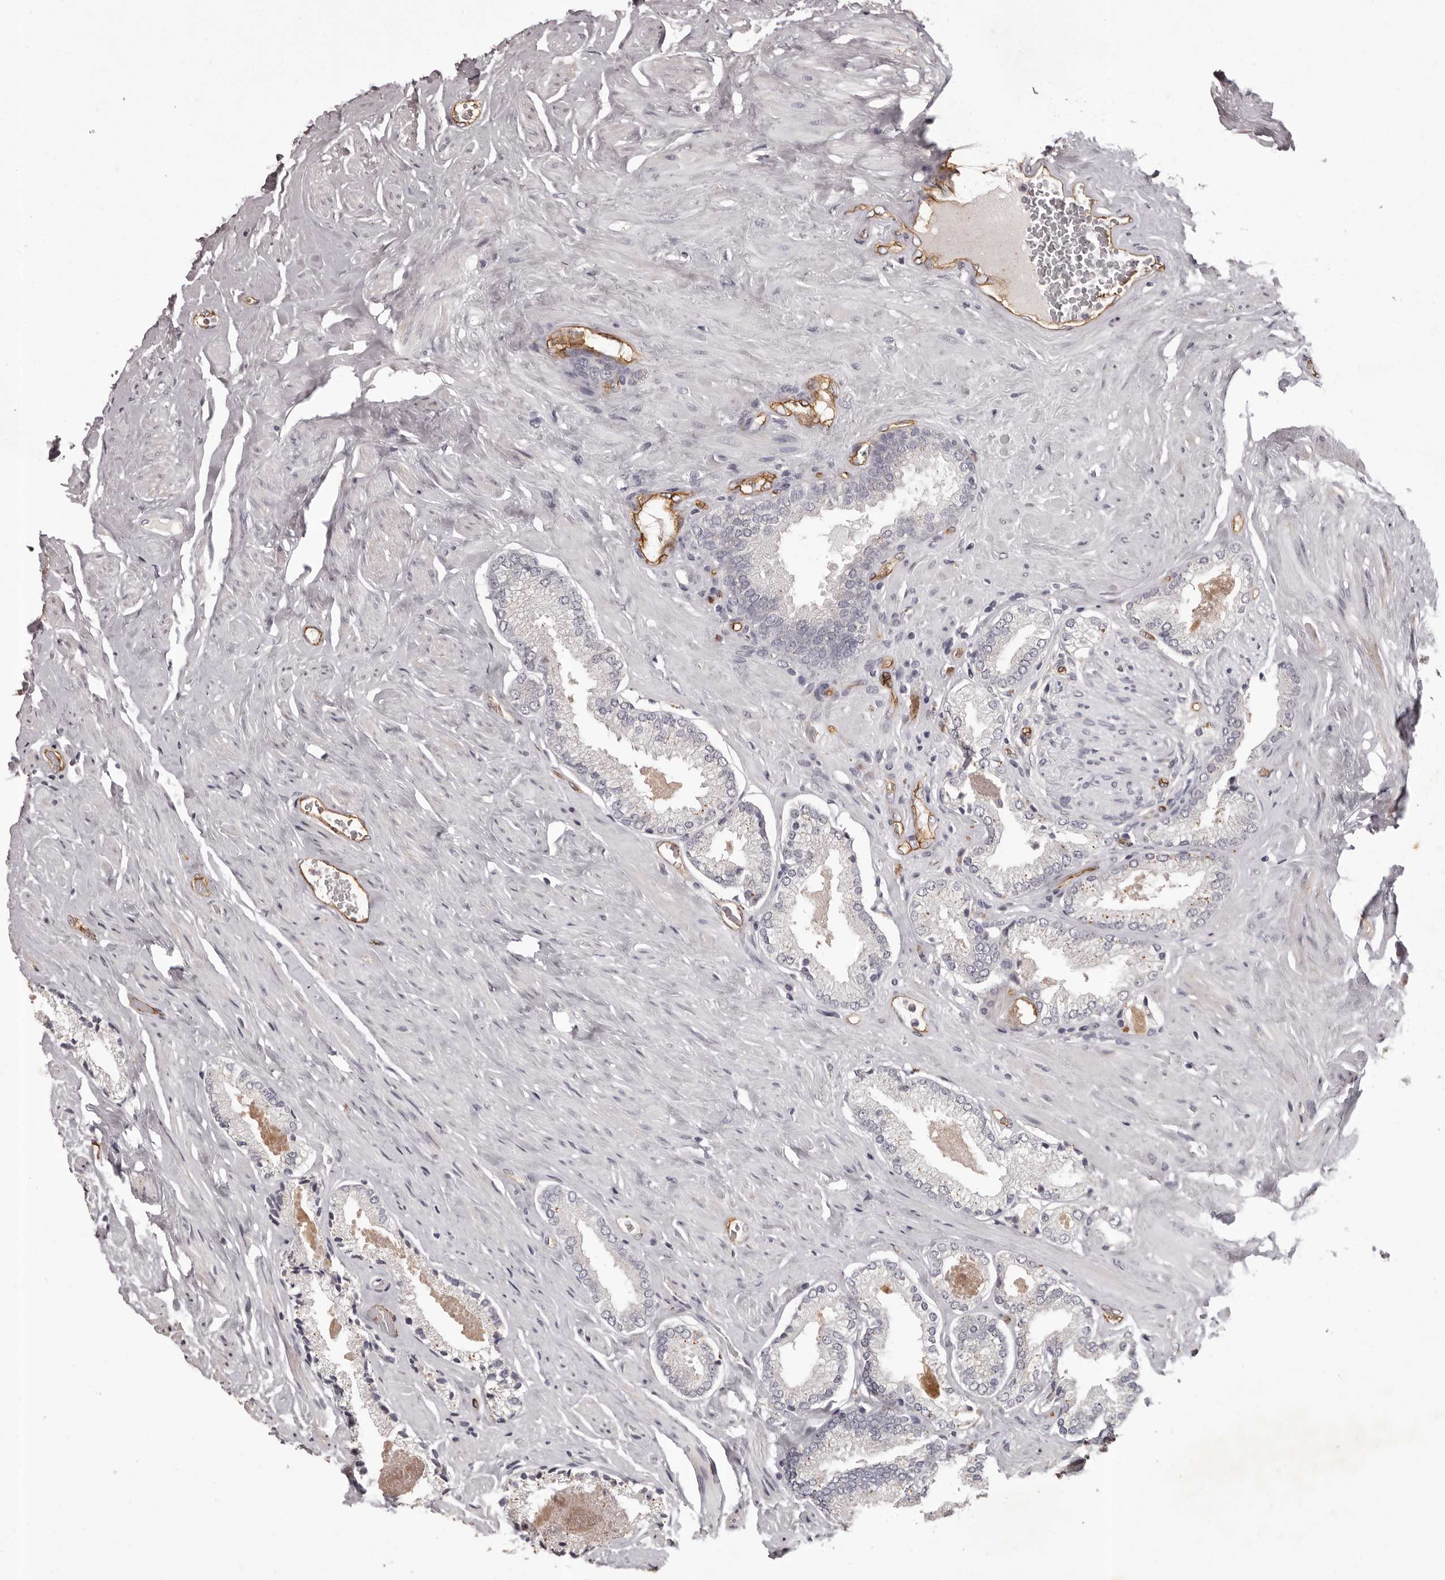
{"staining": {"intensity": "negative", "quantity": "none", "location": "none"}, "tissue": "prostate cancer", "cell_type": "Tumor cells", "image_type": "cancer", "snomed": [{"axis": "morphology", "description": "Adenocarcinoma, Low grade"}, {"axis": "topography", "description": "Prostate"}], "caption": "The immunohistochemistry micrograph has no significant expression in tumor cells of prostate adenocarcinoma (low-grade) tissue.", "gene": "GPR78", "patient": {"sex": "male", "age": 71}}